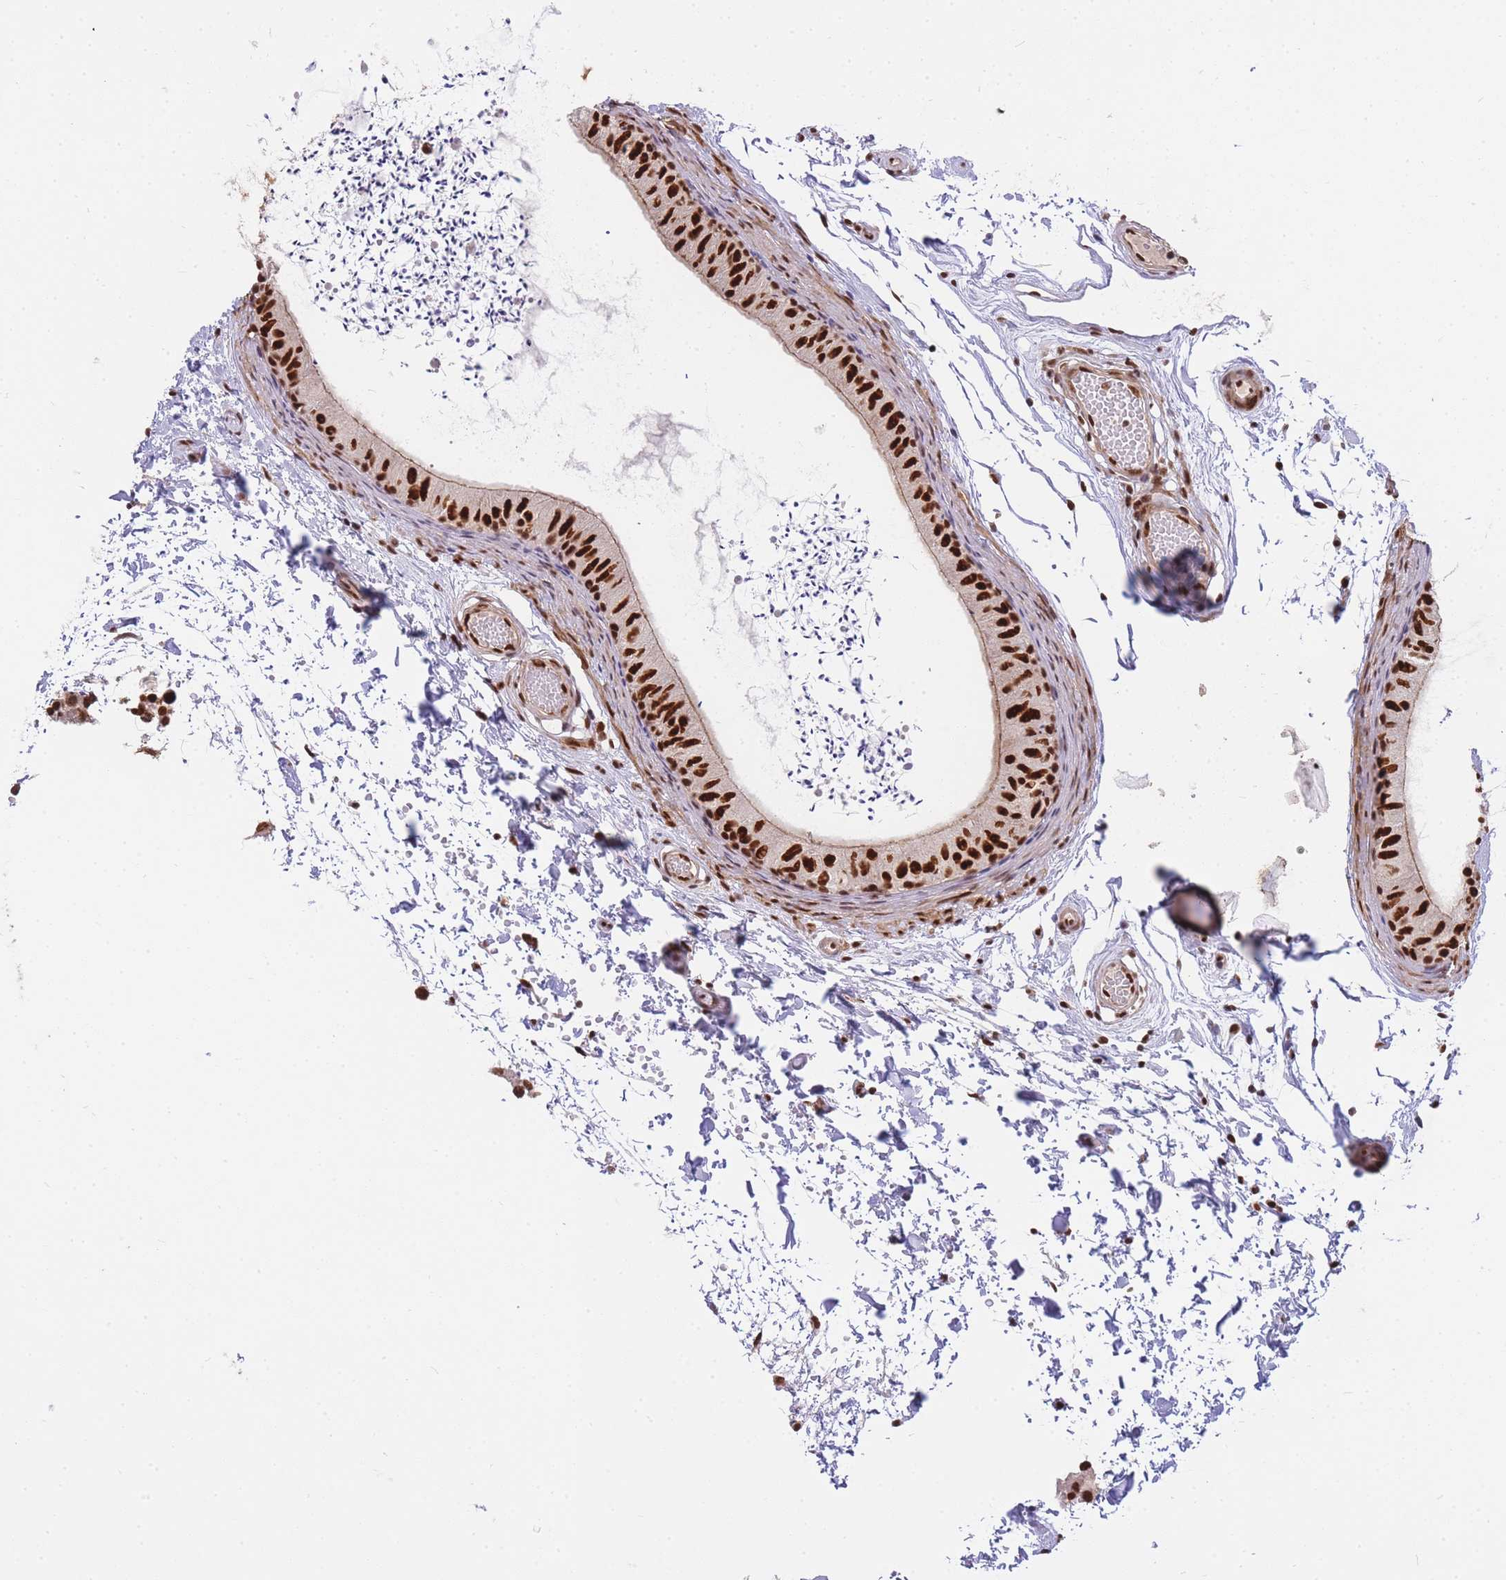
{"staining": {"intensity": "strong", "quantity": ">75%", "location": "nuclear"}, "tissue": "epididymis", "cell_type": "Glandular cells", "image_type": "normal", "snomed": [{"axis": "morphology", "description": "Normal tissue, NOS"}, {"axis": "topography", "description": "Epididymis"}], "caption": "A brown stain shows strong nuclear staining of a protein in glandular cells of normal epididymis. (DAB (3,3'-diaminobenzidine) IHC with brightfield microscopy, high magnification).", "gene": "PRKDC", "patient": {"sex": "male", "age": 50}}